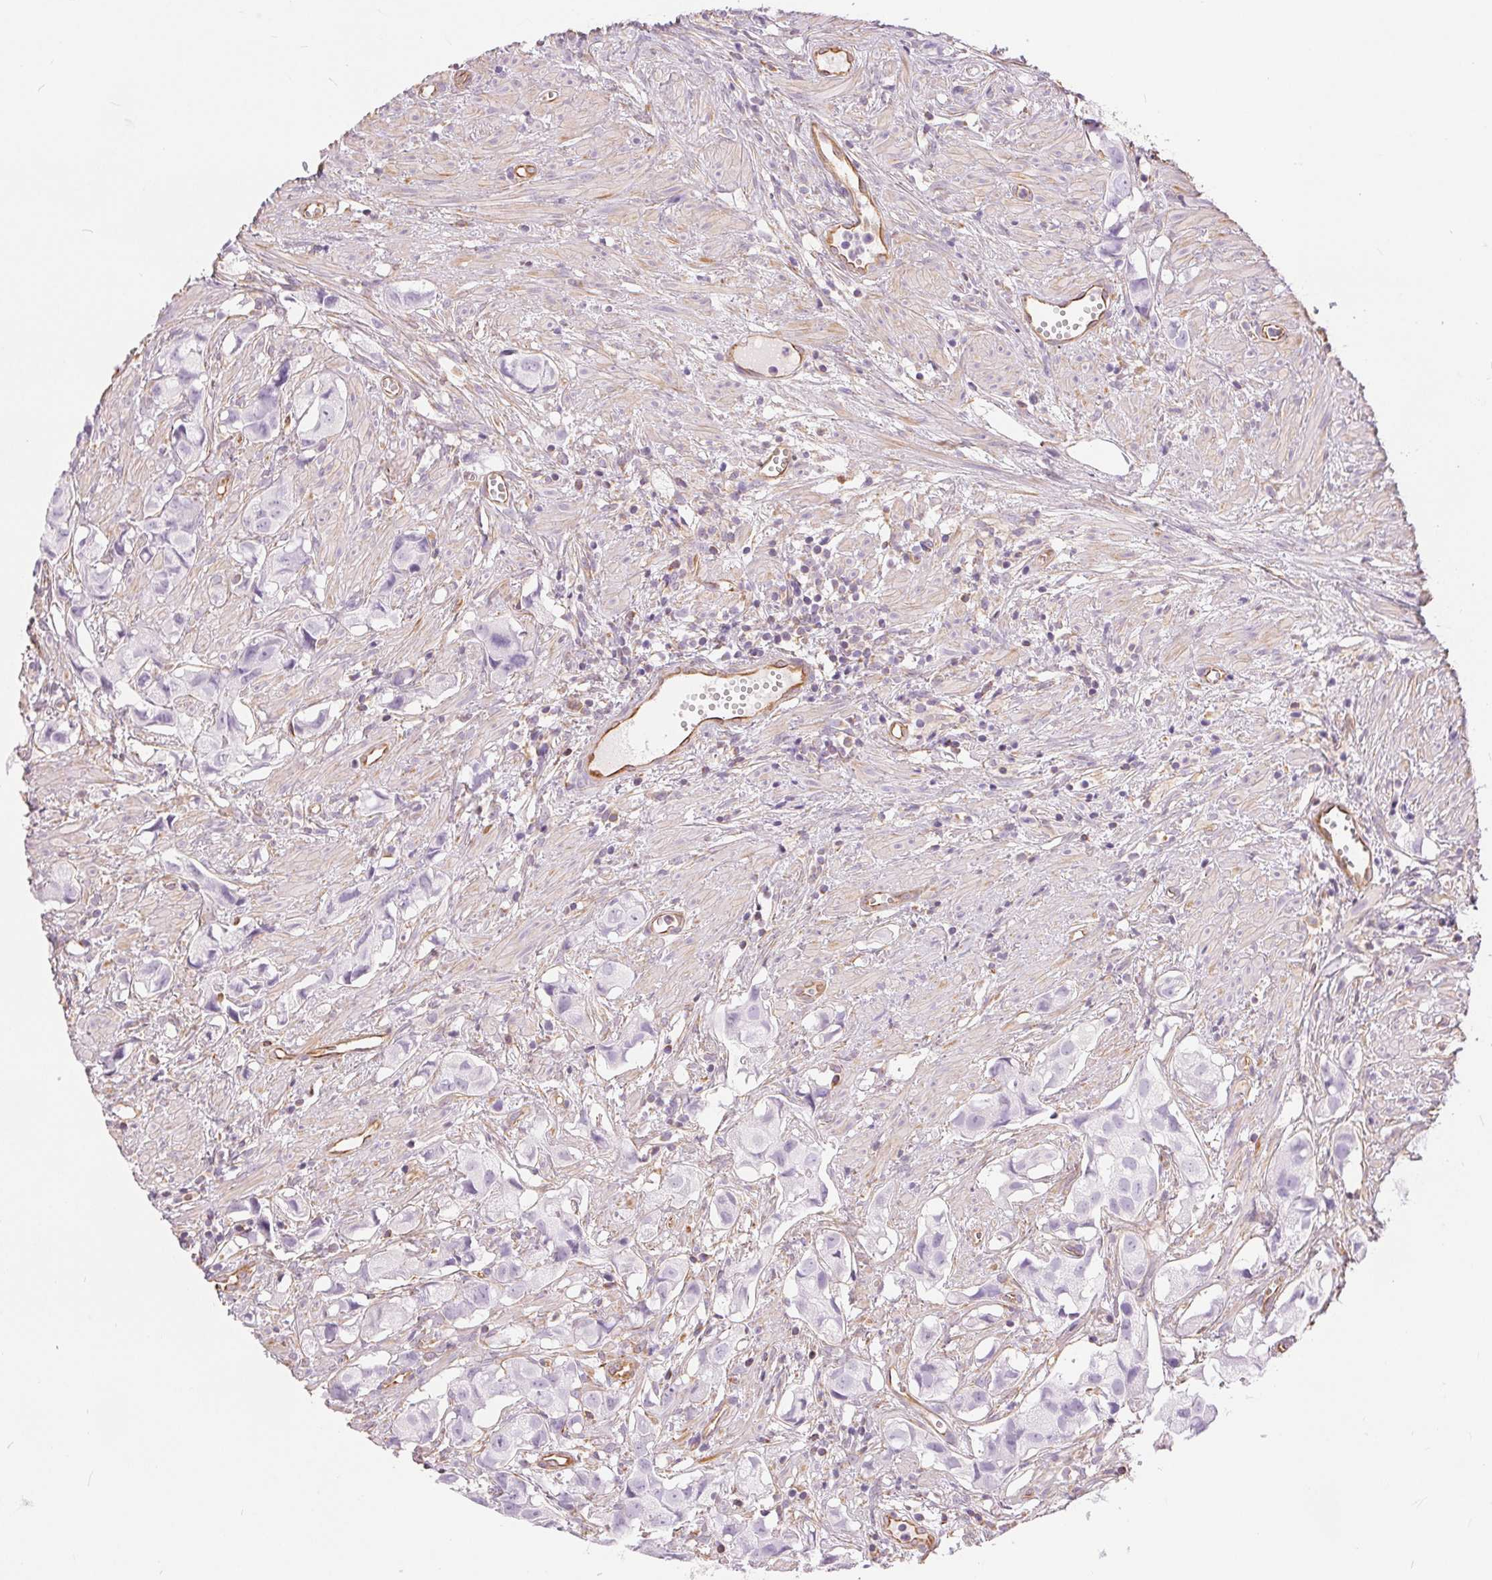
{"staining": {"intensity": "negative", "quantity": "none", "location": "none"}, "tissue": "prostate cancer", "cell_type": "Tumor cells", "image_type": "cancer", "snomed": [{"axis": "morphology", "description": "Adenocarcinoma, High grade"}, {"axis": "topography", "description": "Prostate"}], "caption": "Protein analysis of adenocarcinoma (high-grade) (prostate) exhibits no significant expression in tumor cells.", "gene": "GFAP", "patient": {"sex": "male", "age": 58}}